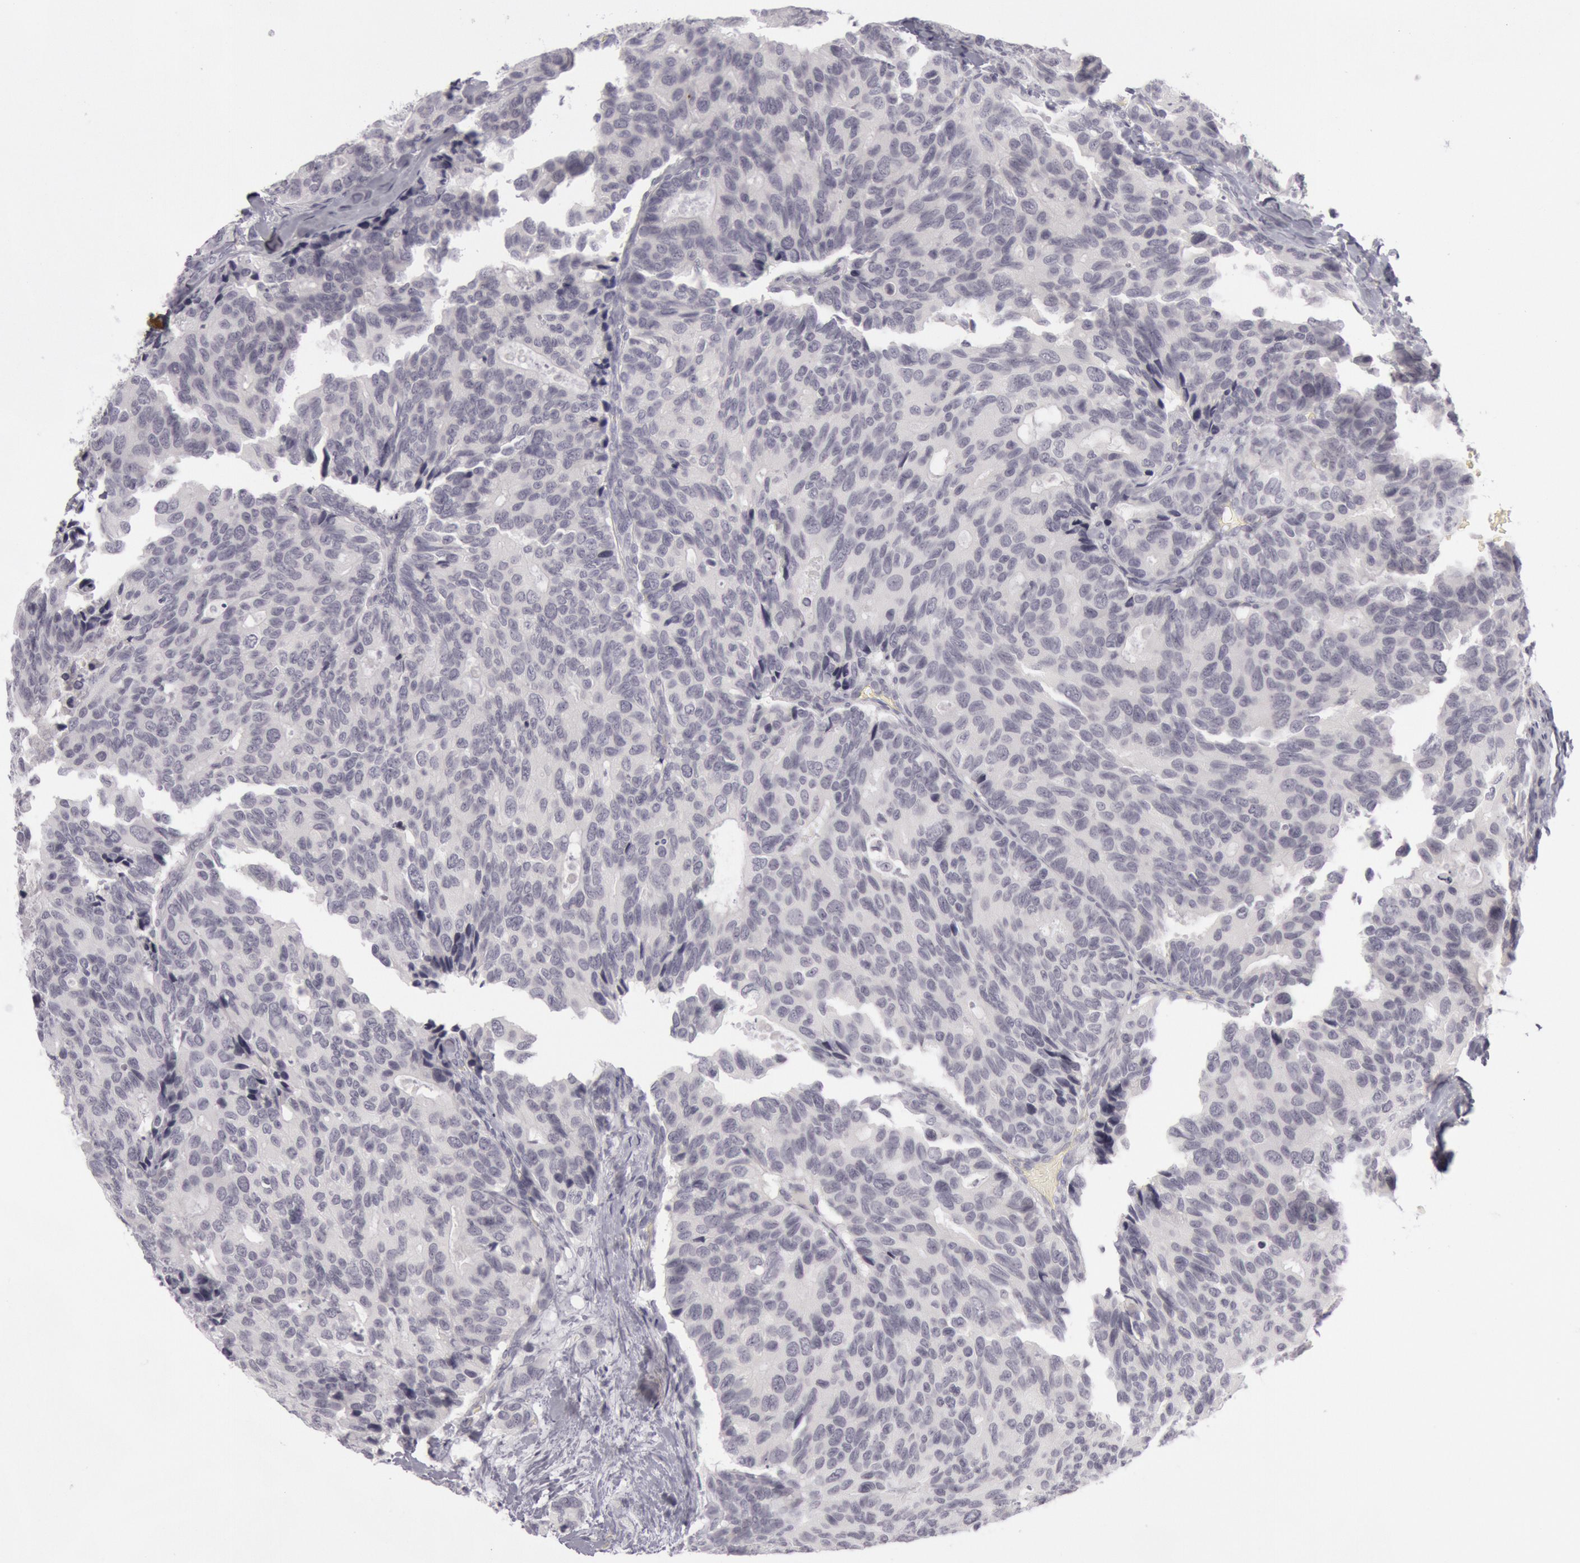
{"staining": {"intensity": "negative", "quantity": "none", "location": "none"}, "tissue": "breast cancer", "cell_type": "Tumor cells", "image_type": "cancer", "snomed": [{"axis": "morphology", "description": "Duct carcinoma"}, {"axis": "topography", "description": "Breast"}], "caption": "High magnification brightfield microscopy of breast cancer (intraductal carcinoma) stained with DAB (brown) and counterstained with hematoxylin (blue): tumor cells show no significant staining.", "gene": "KRT16", "patient": {"sex": "female", "age": 69}}